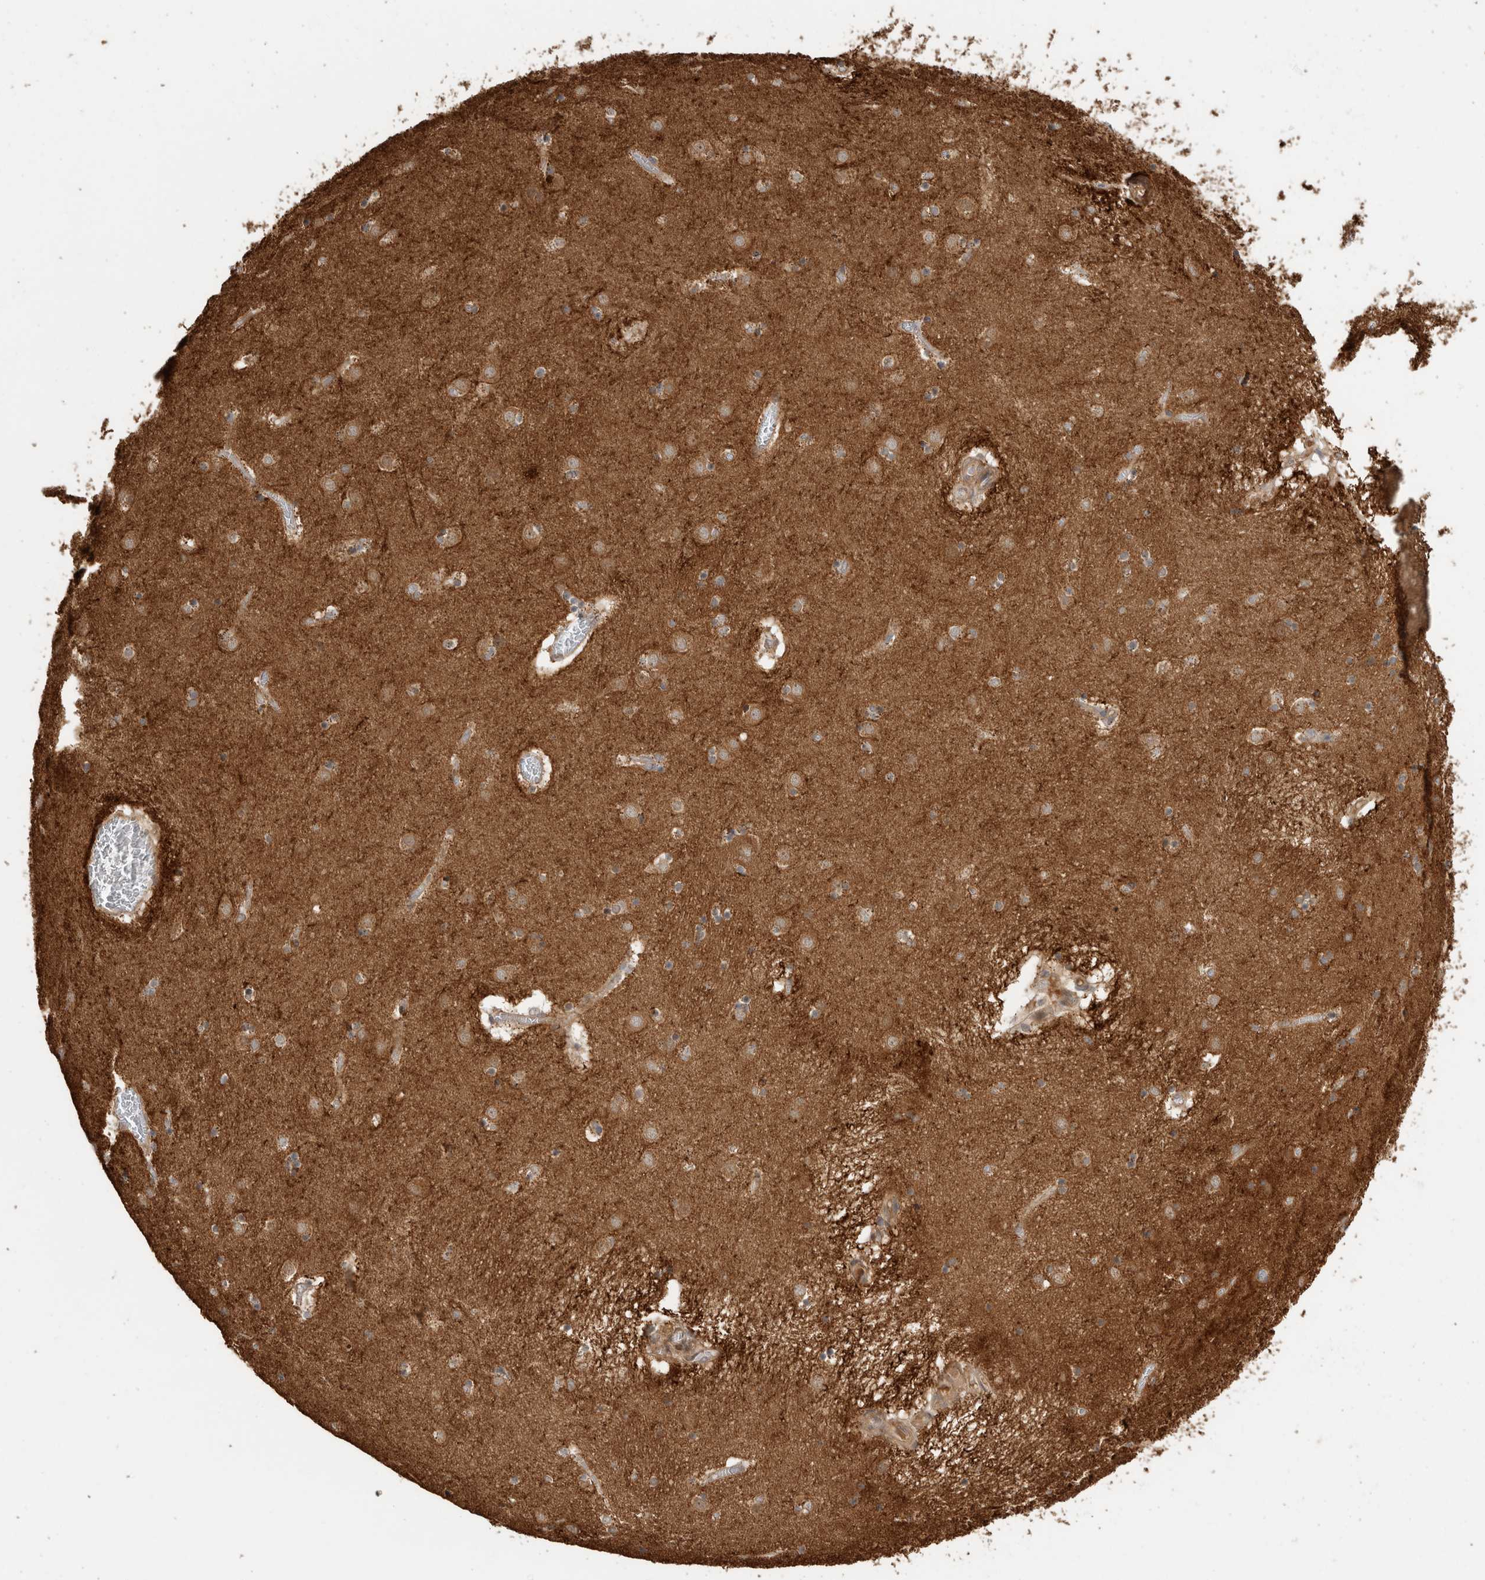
{"staining": {"intensity": "moderate", "quantity": ">75%", "location": "cytoplasmic/membranous"}, "tissue": "caudate", "cell_type": "Glial cells", "image_type": "normal", "snomed": [{"axis": "morphology", "description": "Normal tissue, NOS"}, {"axis": "topography", "description": "Lateral ventricle wall"}], "caption": "A brown stain shows moderate cytoplasmic/membranous positivity of a protein in glial cells of benign human caudate.", "gene": "PCDHB15", "patient": {"sex": "male", "age": 70}}